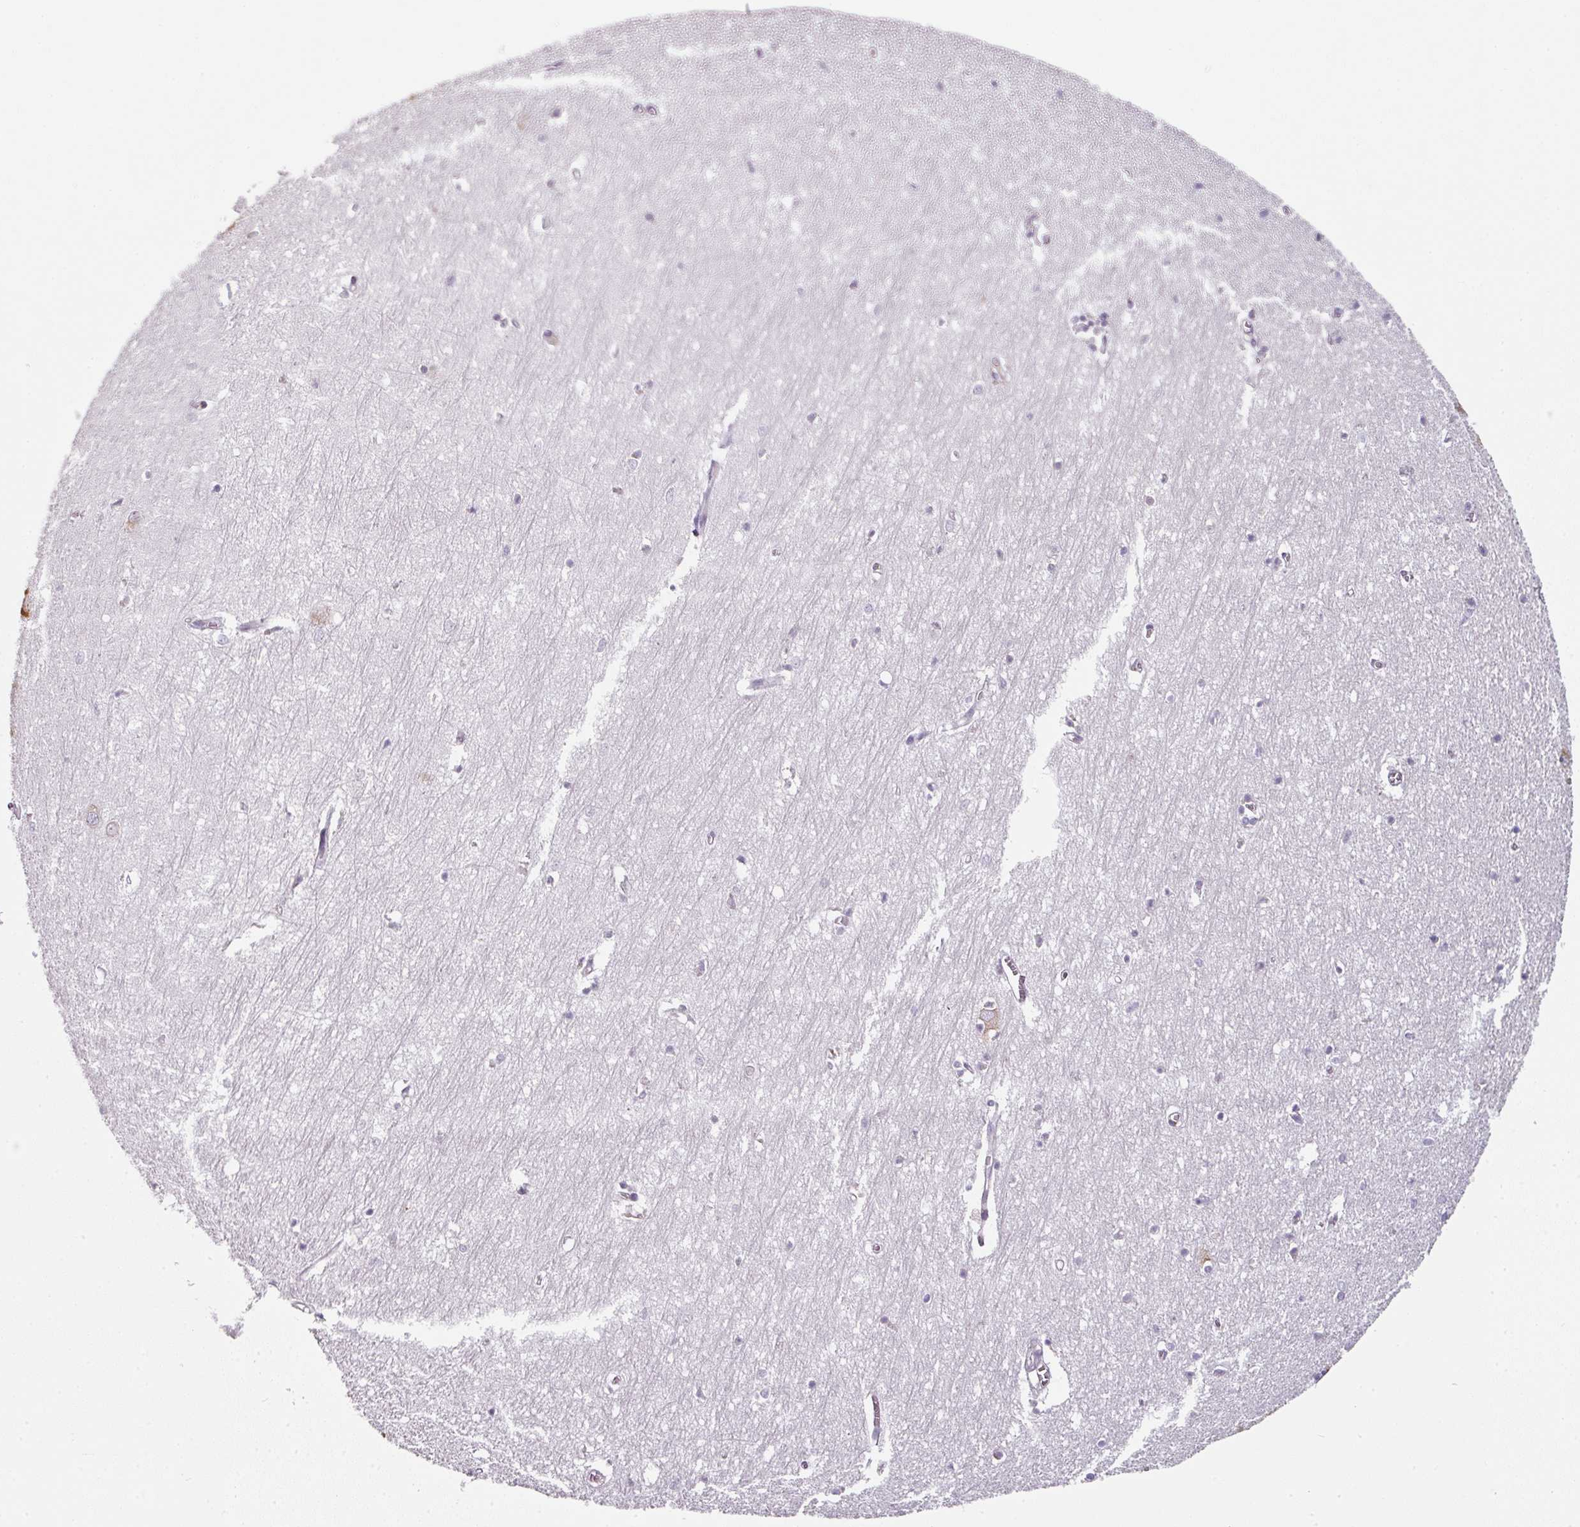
{"staining": {"intensity": "negative", "quantity": "none", "location": "none"}, "tissue": "hippocampus", "cell_type": "Glial cells", "image_type": "normal", "snomed": [{"axis": "morphology", "description": "Normal tissue, NOS"}, {"axis": "topography", "description": "Hippocampus"}], "caption": "Hippocampus stained for a protein using immunohistochemistry (IHC) shows no expression glial cells.", "gene": "C19orf33", "patient": {"sex": "female", "age": 64}}